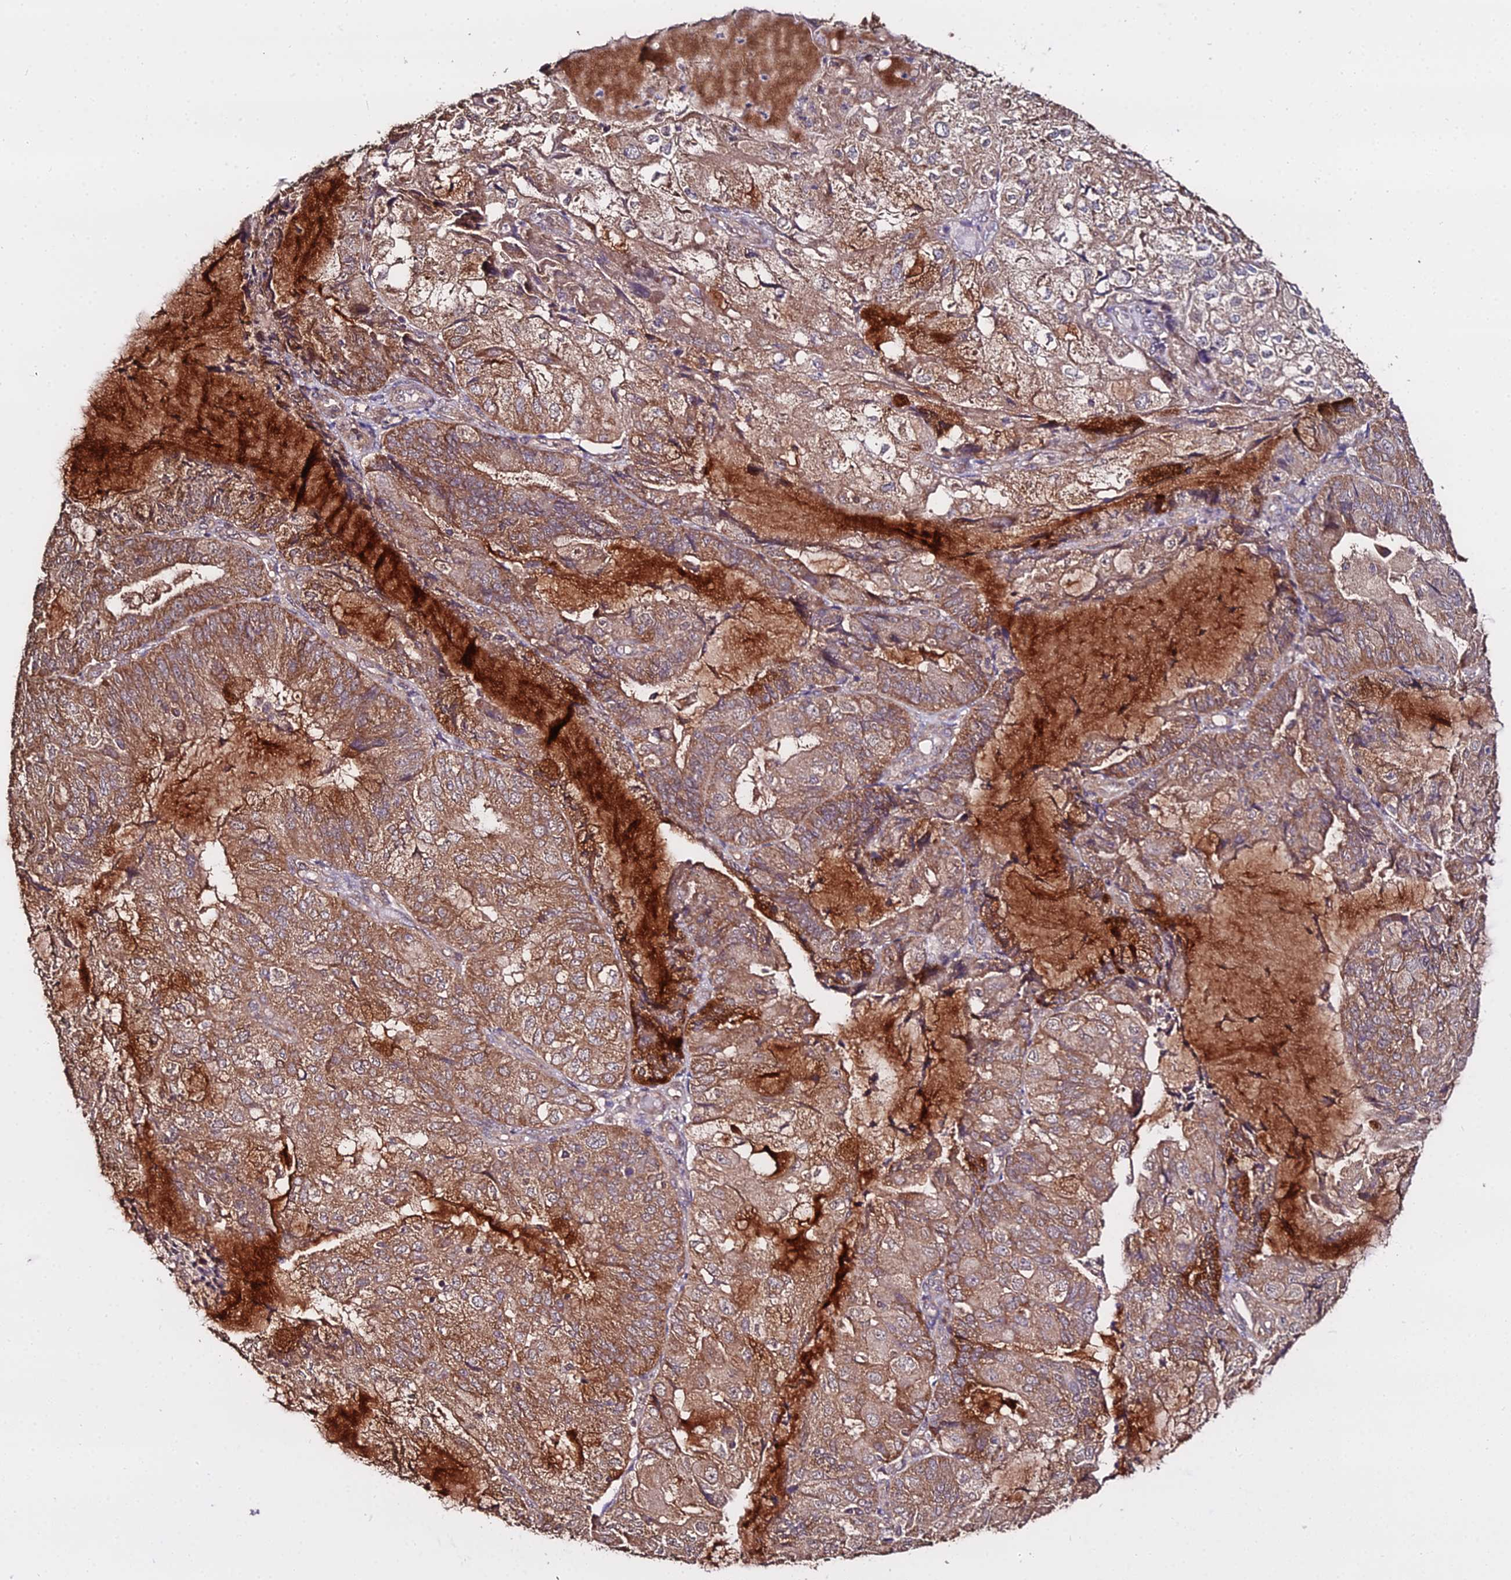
{"staining": {"intensity": "moderate", "quantity": ">75%", "location": "cytoplasmic/membranous"}, "tissue": "endometrial cancer", "cell_type": "Tumor cells", "image_type": "cancer", "snomed": [{"axis": "morphology", "description": "Adenocarcinoma, NOS"}, {"axis": "topography", "description": "Endometrium"}], "caption": "Protein positivity by IHC displays moderate cytoplasmic/membranous expression in approximately >75% of tumor cells in endometrial cancer (adenocarcinoma).", "gene": "METTL13", "patient": {"sex": "female", "age": 81}}